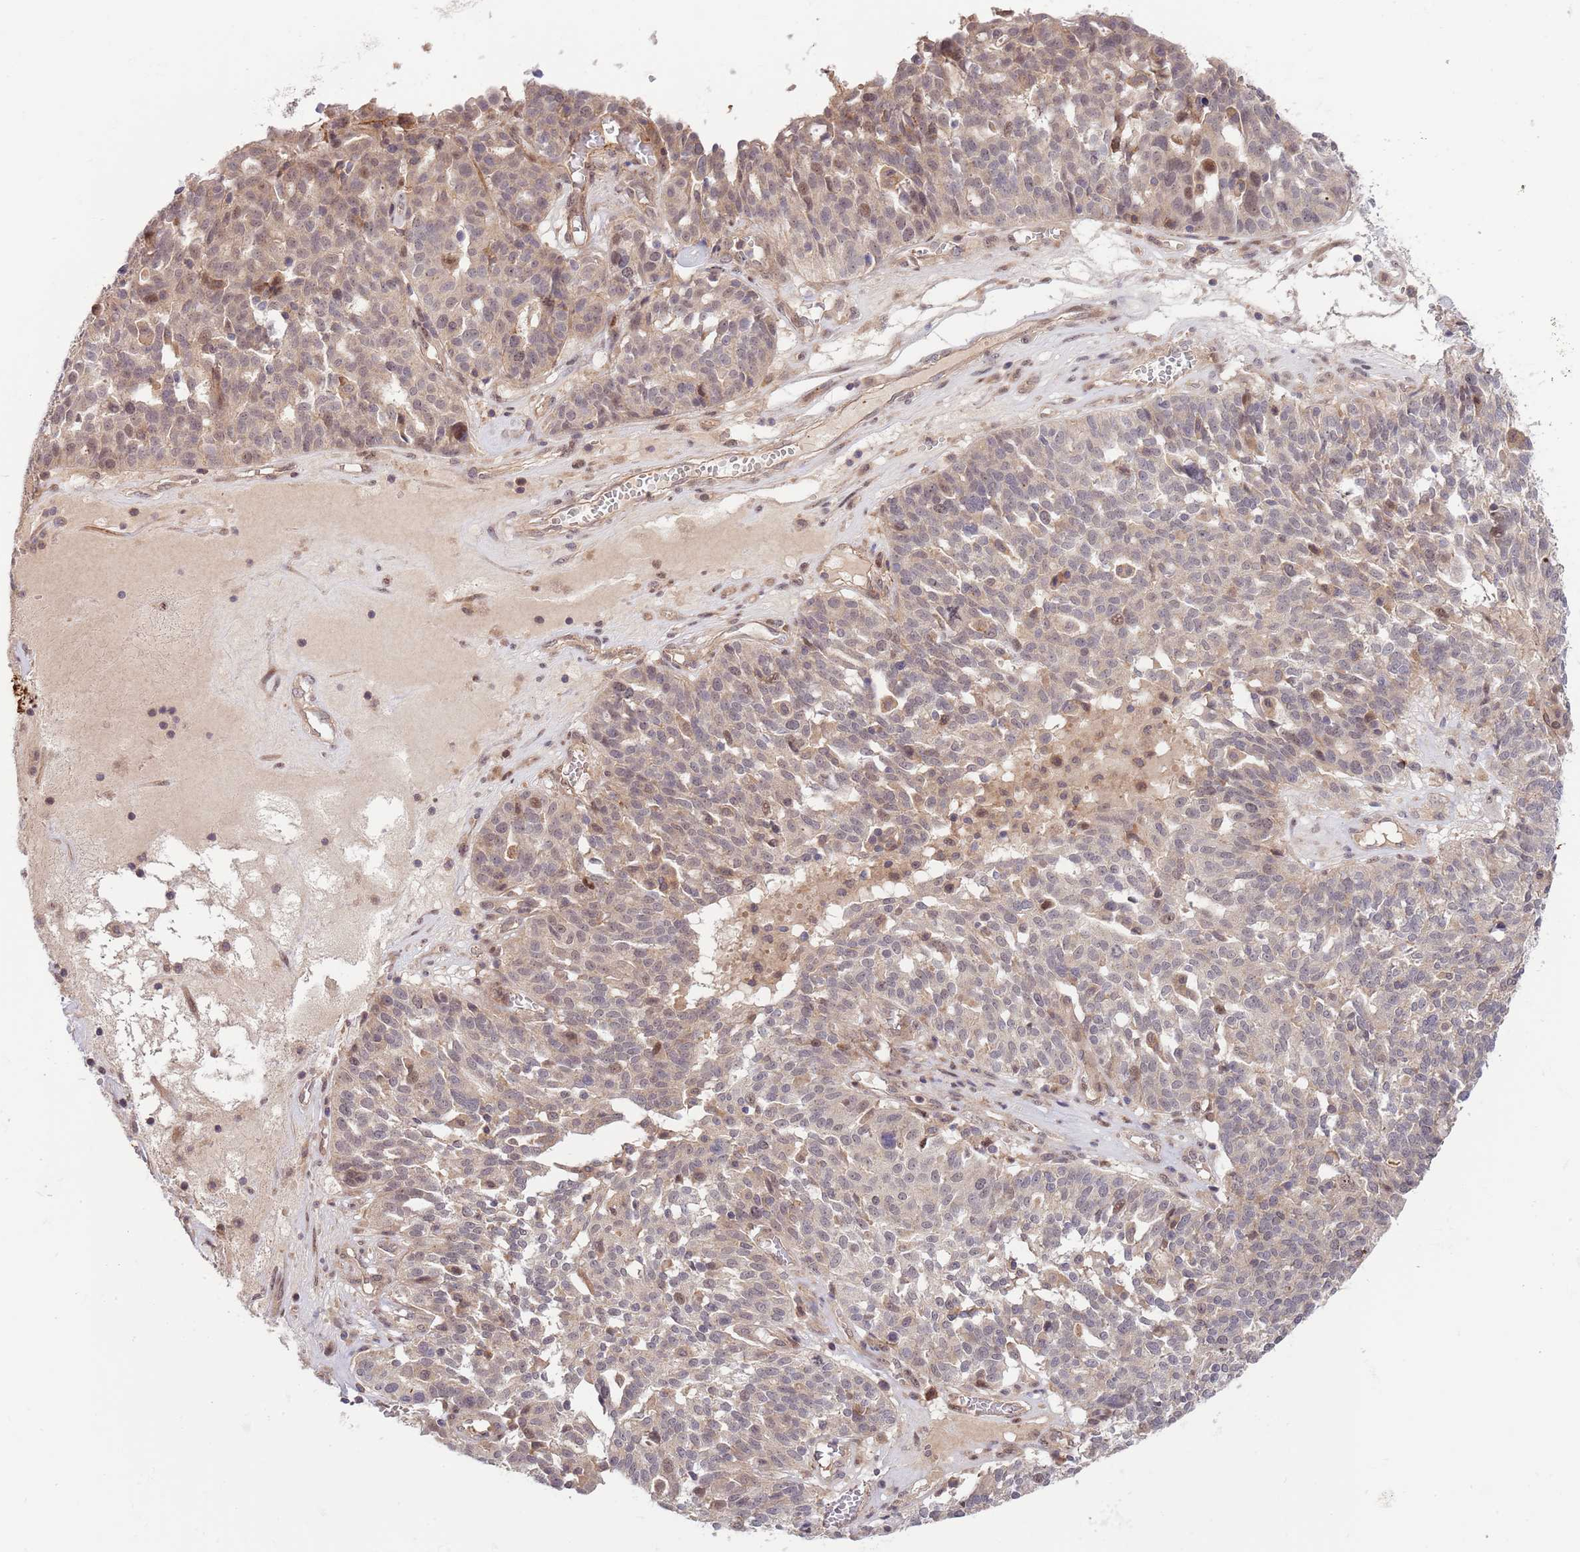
{"staining": {"intensity": "moderate", "quantity": "<25%", "location": "nuclear"}, "tissue": "ovarian cancer", "cell_type": "Tumor cells", "image_type": "cancer", "snomed": [{"axis": "morphology", "description": "Cystadenocarcinoma, serous, NOS"}, {"axis": "topography", "description": "Ovary"}], "caption": "Human ovarian cancer (serous cystadenocarcinoma) stained for a protein (brown) demonstrates moderate nuclear positive expression in about <25% of tumor cells.", "gene": "PRR16", "patient": {"sex": "female", "age": 59}}